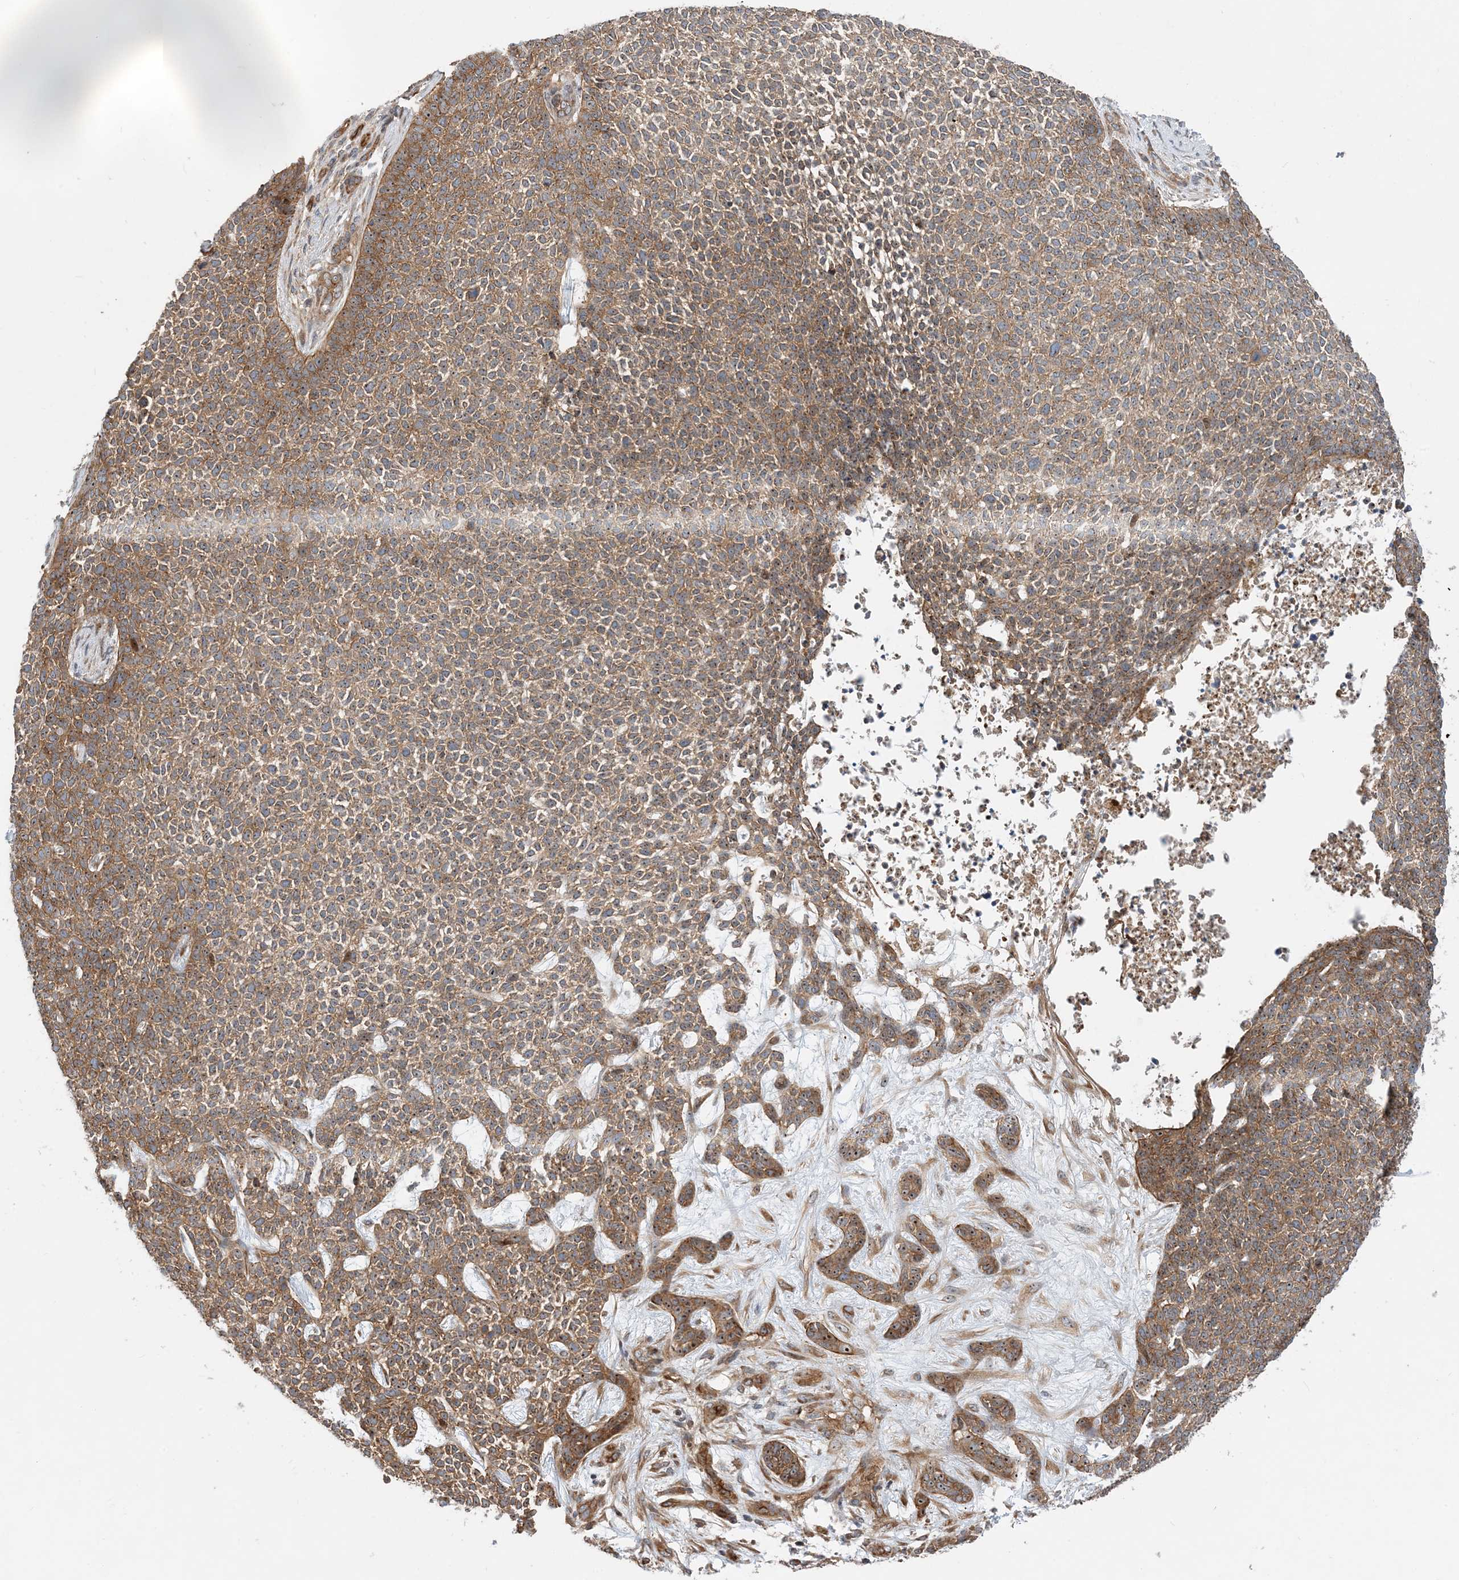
{"staining": {"intensity": "moderate", "quantity": ">75%", "location": "cytoplasmic/membranous"}, "tissue": "skin cancer", "cell_type": "Tumor cells", "image_type": "cancer", "snomed": [{"axis": "morphology", "description": "Basal cell carcinoma"}, {"axis": "topography", "description": "Skin"}], "caption": "DAB immunohistochemical staining of human skin basal cell carcinoma displays moderate cytoplasmic/membranous protein expression in approximately >75% of tumor cells.", "gene": "MYL5", "patient": {"sex": "female", "age": 84}}